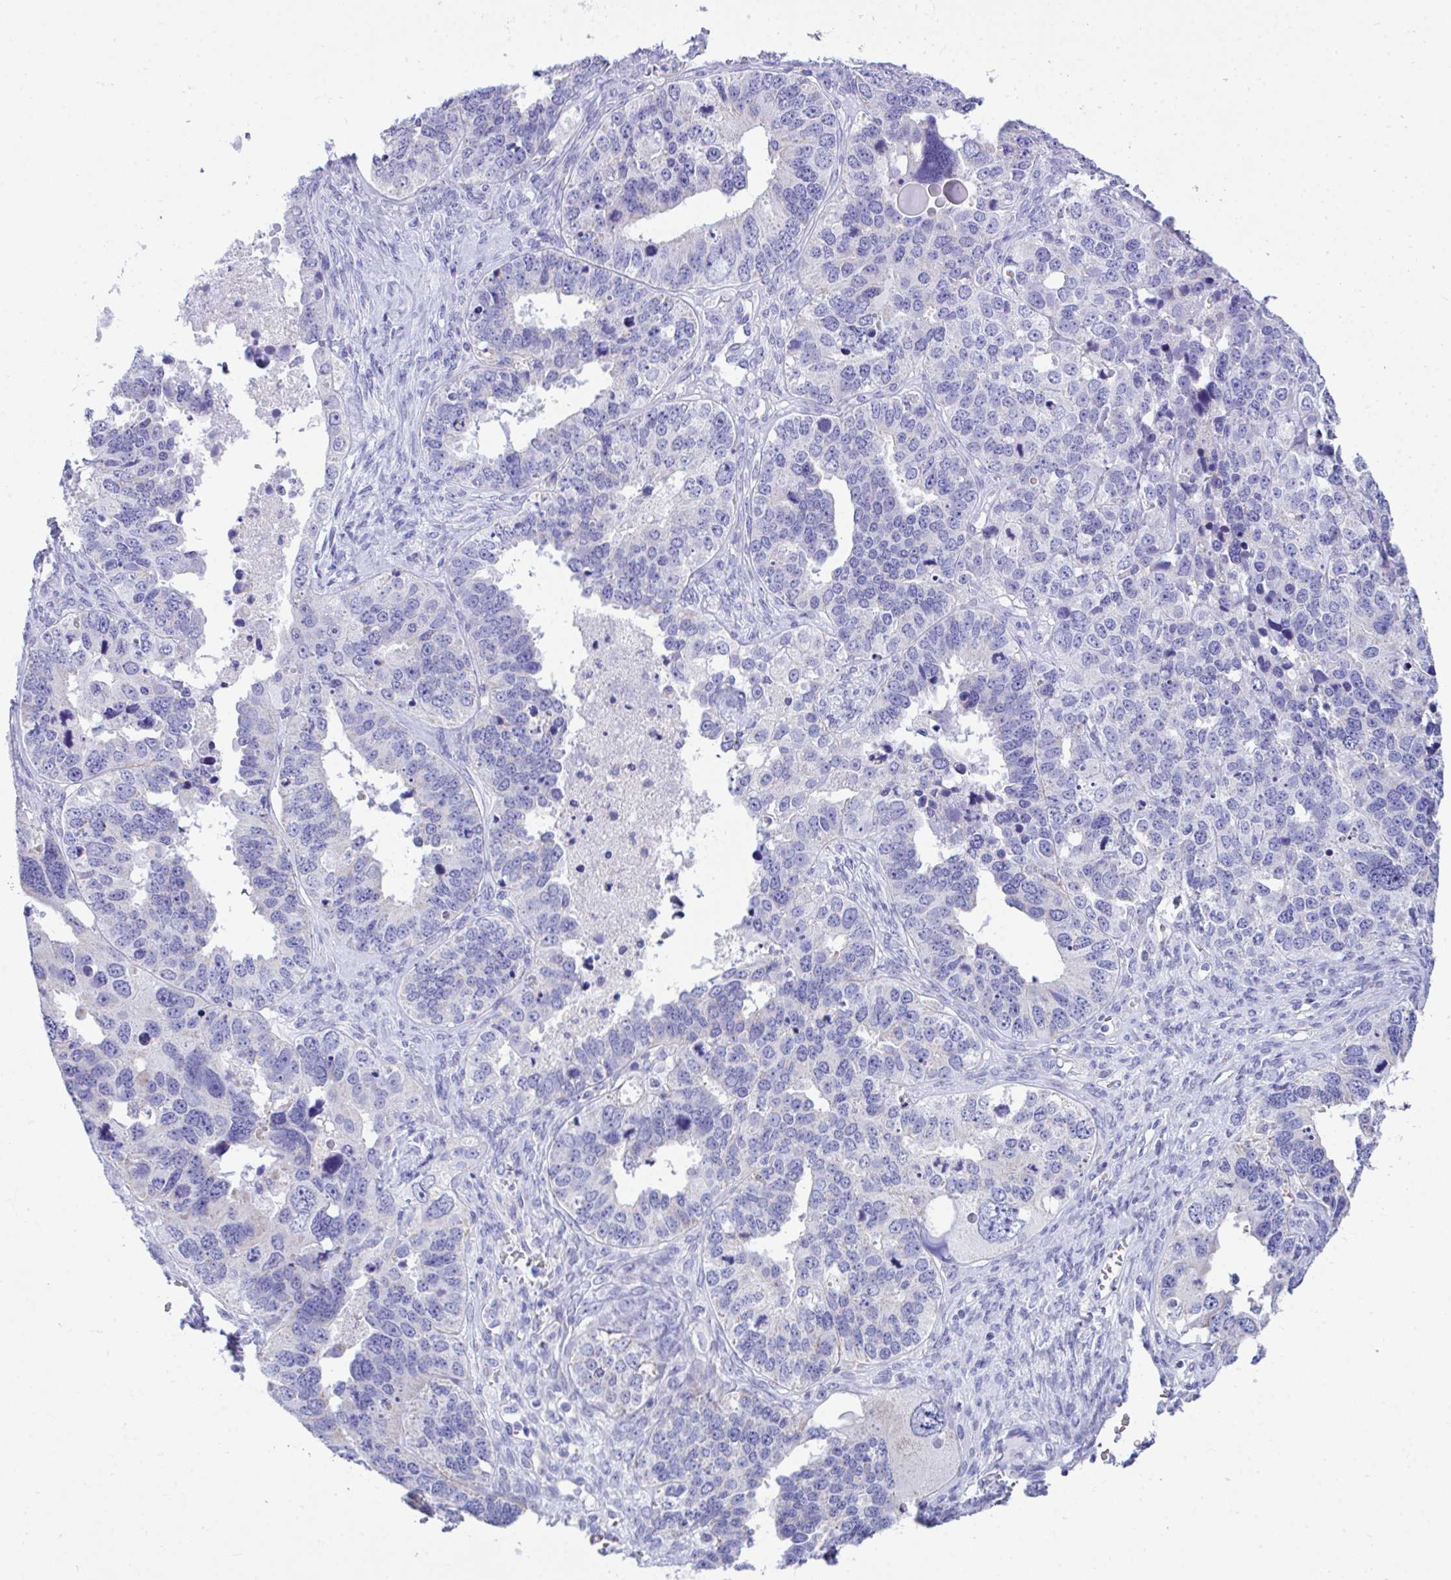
{"staining": {"intensity": "negative", "quantity": "none", "location": "none"}, "tissue": "ovarian cancer", "cell_type": "Tumor cells", "image_type": "cancer", "snomed": [{"axis": "morphology", "description": "Cystadenocarcinoma, serous, NOS"}, {"axis": "topography", "description": "Ovary"}], "caption": "Immunohistochemistry (IHC) image of neoplastic tissue: ovarian serous cystadenocarcinoma stained with DAB (3,3'-diaminobenzidine) reveals no significant protein positivity in tumor cells. Nuclei are stained in blue.", "gene": "NLRP8", "patient": {"sex": "female", "age": 76}}